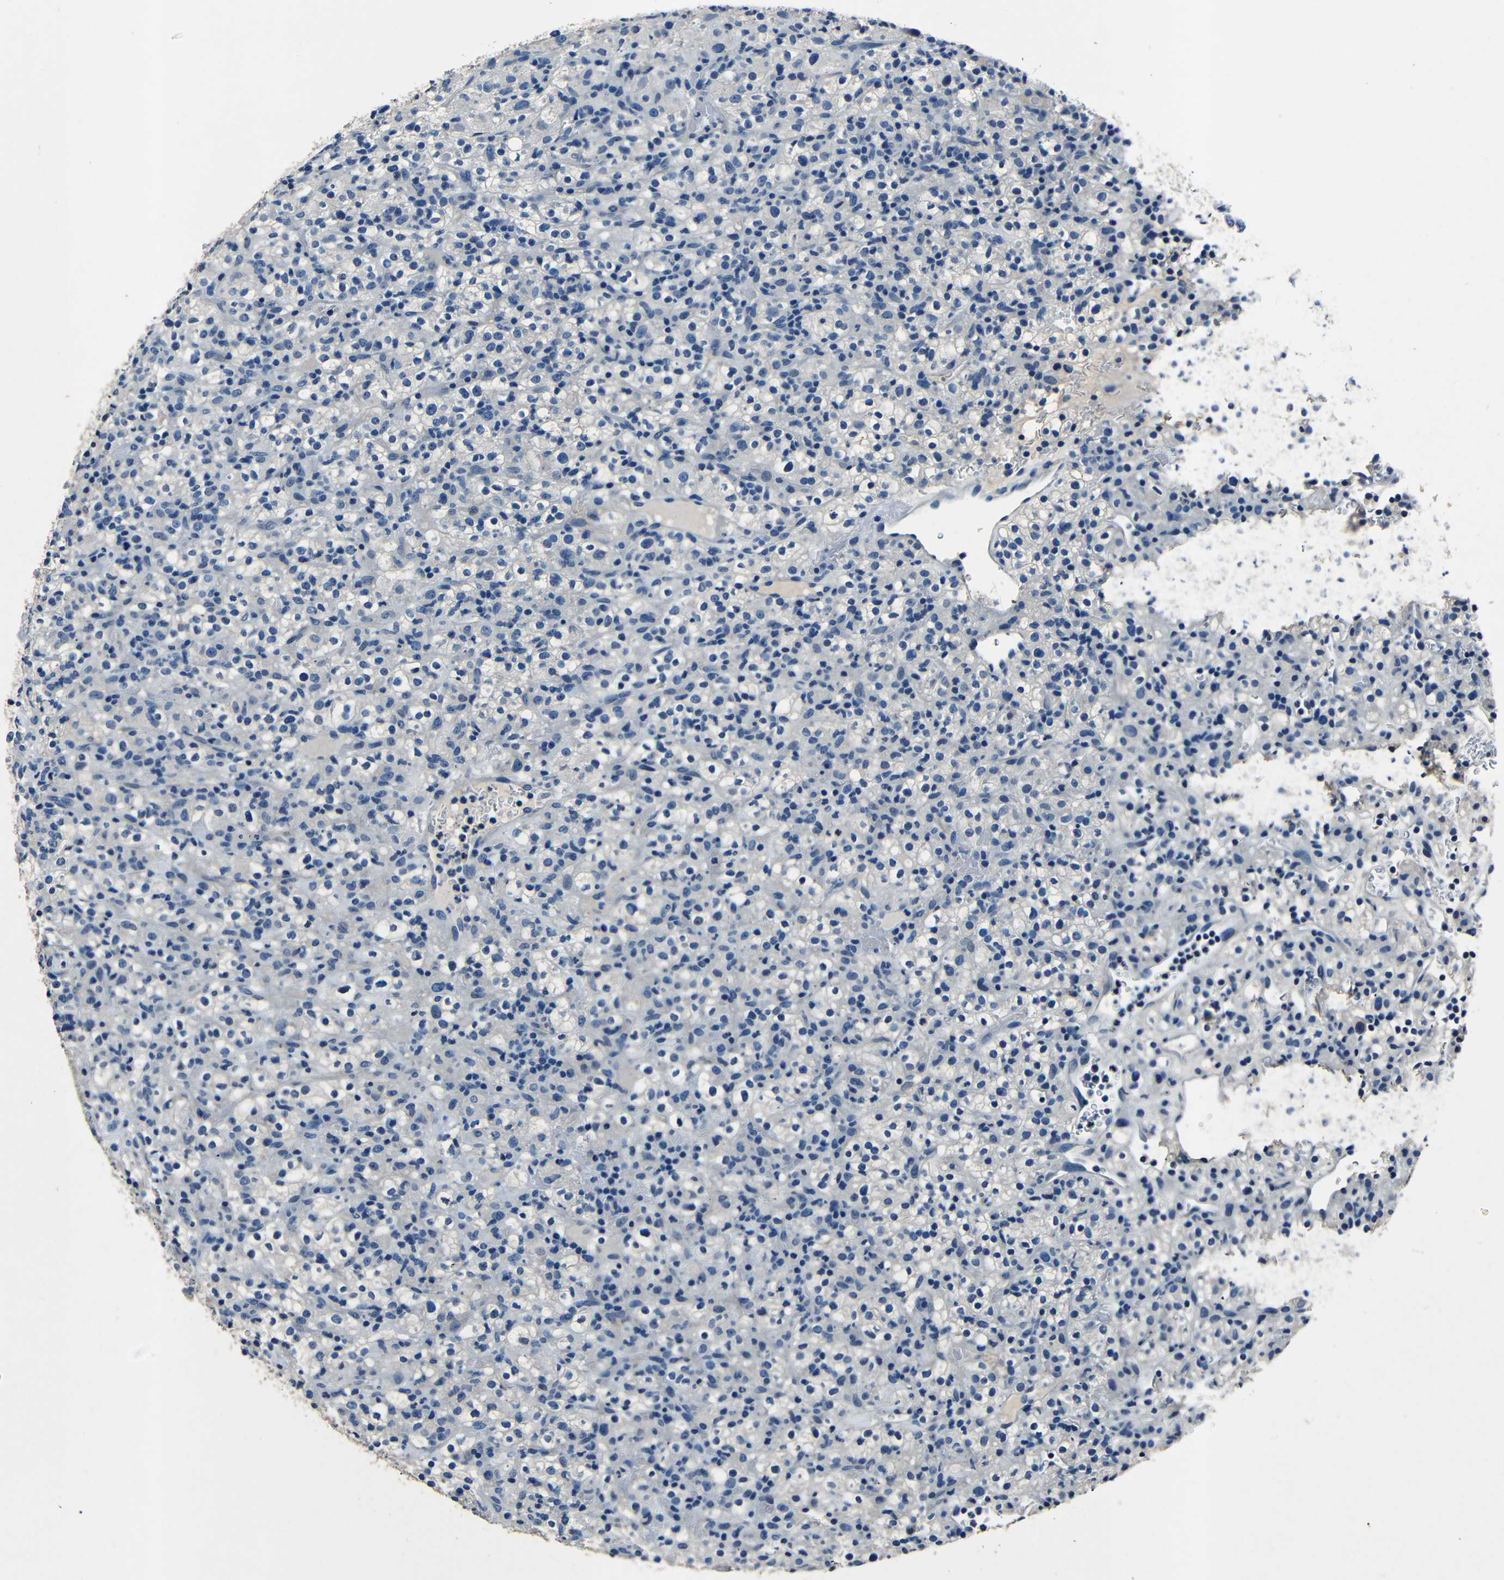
{"staining": {"intensity": "negative", "quantity": "none", "location": "none"}, "tissue": "renal cancer", "cell_type": "Tumor cells", "image_type": "cancer", "snomed": [{"axis": "morphology", "description": "Normal tissue, NOS"}, {"axis": "morphology", "description": "Adenocarcinoma, NOS"}, {"axis": "topography", "description": "Kidney"}], "caption": "Renal cancer was stained to show a protein in brown. There is no significant staining in tumor cells.", "gene": "NCMAP", "patient": {"sex": "female", "age": 72}}